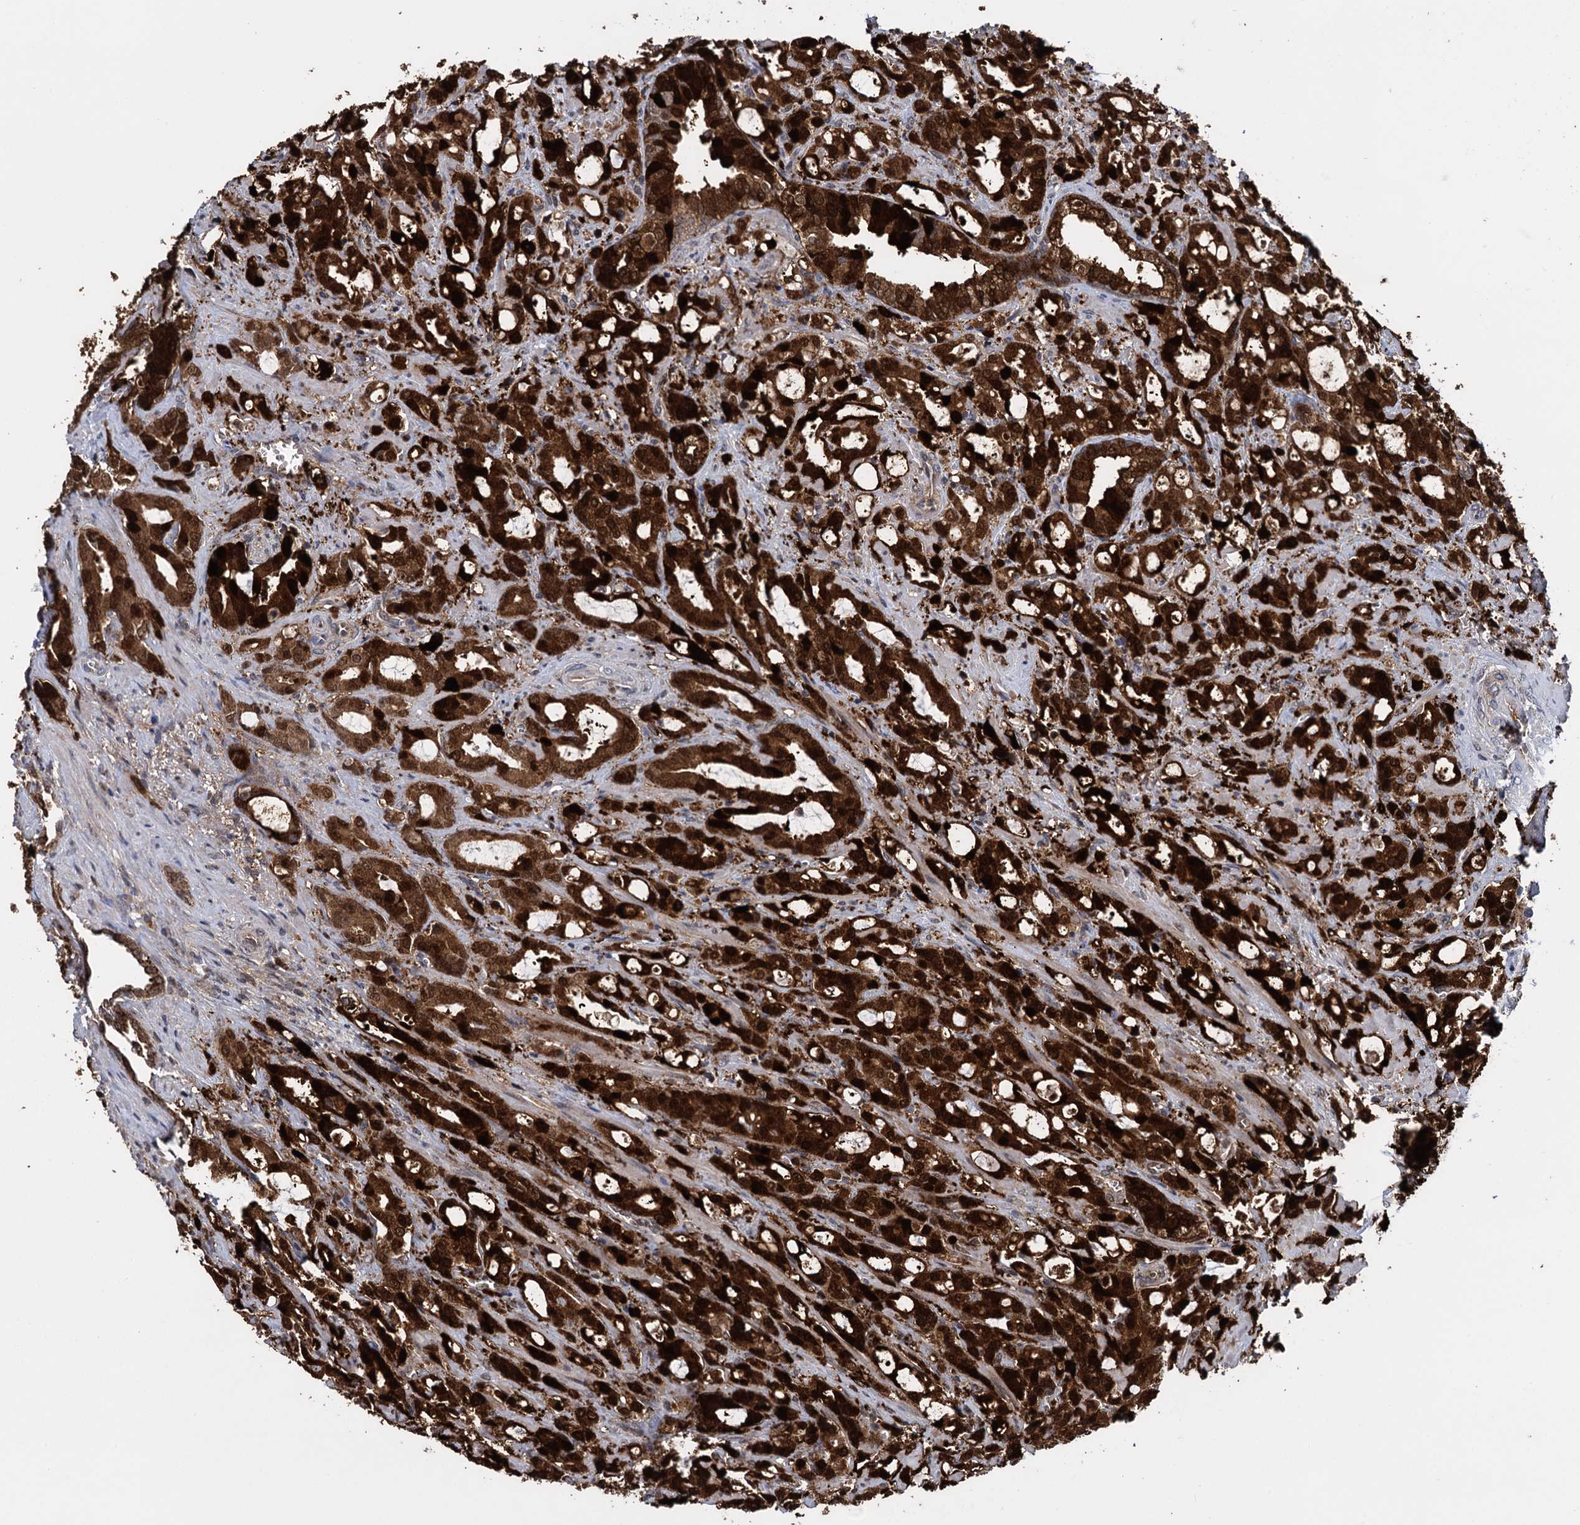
{"staining": {"intensity": "strong", "quantity": ">75%", "location": "cytoplasmic/membranous,nuclear"}, "tissue": "prostate cancer", "cell_type": "Tumor cells", "image_type": "cancer", "snomed": [{"axis": "morphology", "description": "Adenocarcinoma, High grade"}, {"axis": "topography", "description": "Prostate"}], "caption": "Strong cytoplasmic/membranous and nuclear expression is appreciated in about >75% of tumor cells in adenocarcinoma (high-grade) (prostate). (DAB IHC, brown staining for protein, blue staining for nuclei).", "gene": "GLO1", "patient": {"sex": "male", "age": 72}}